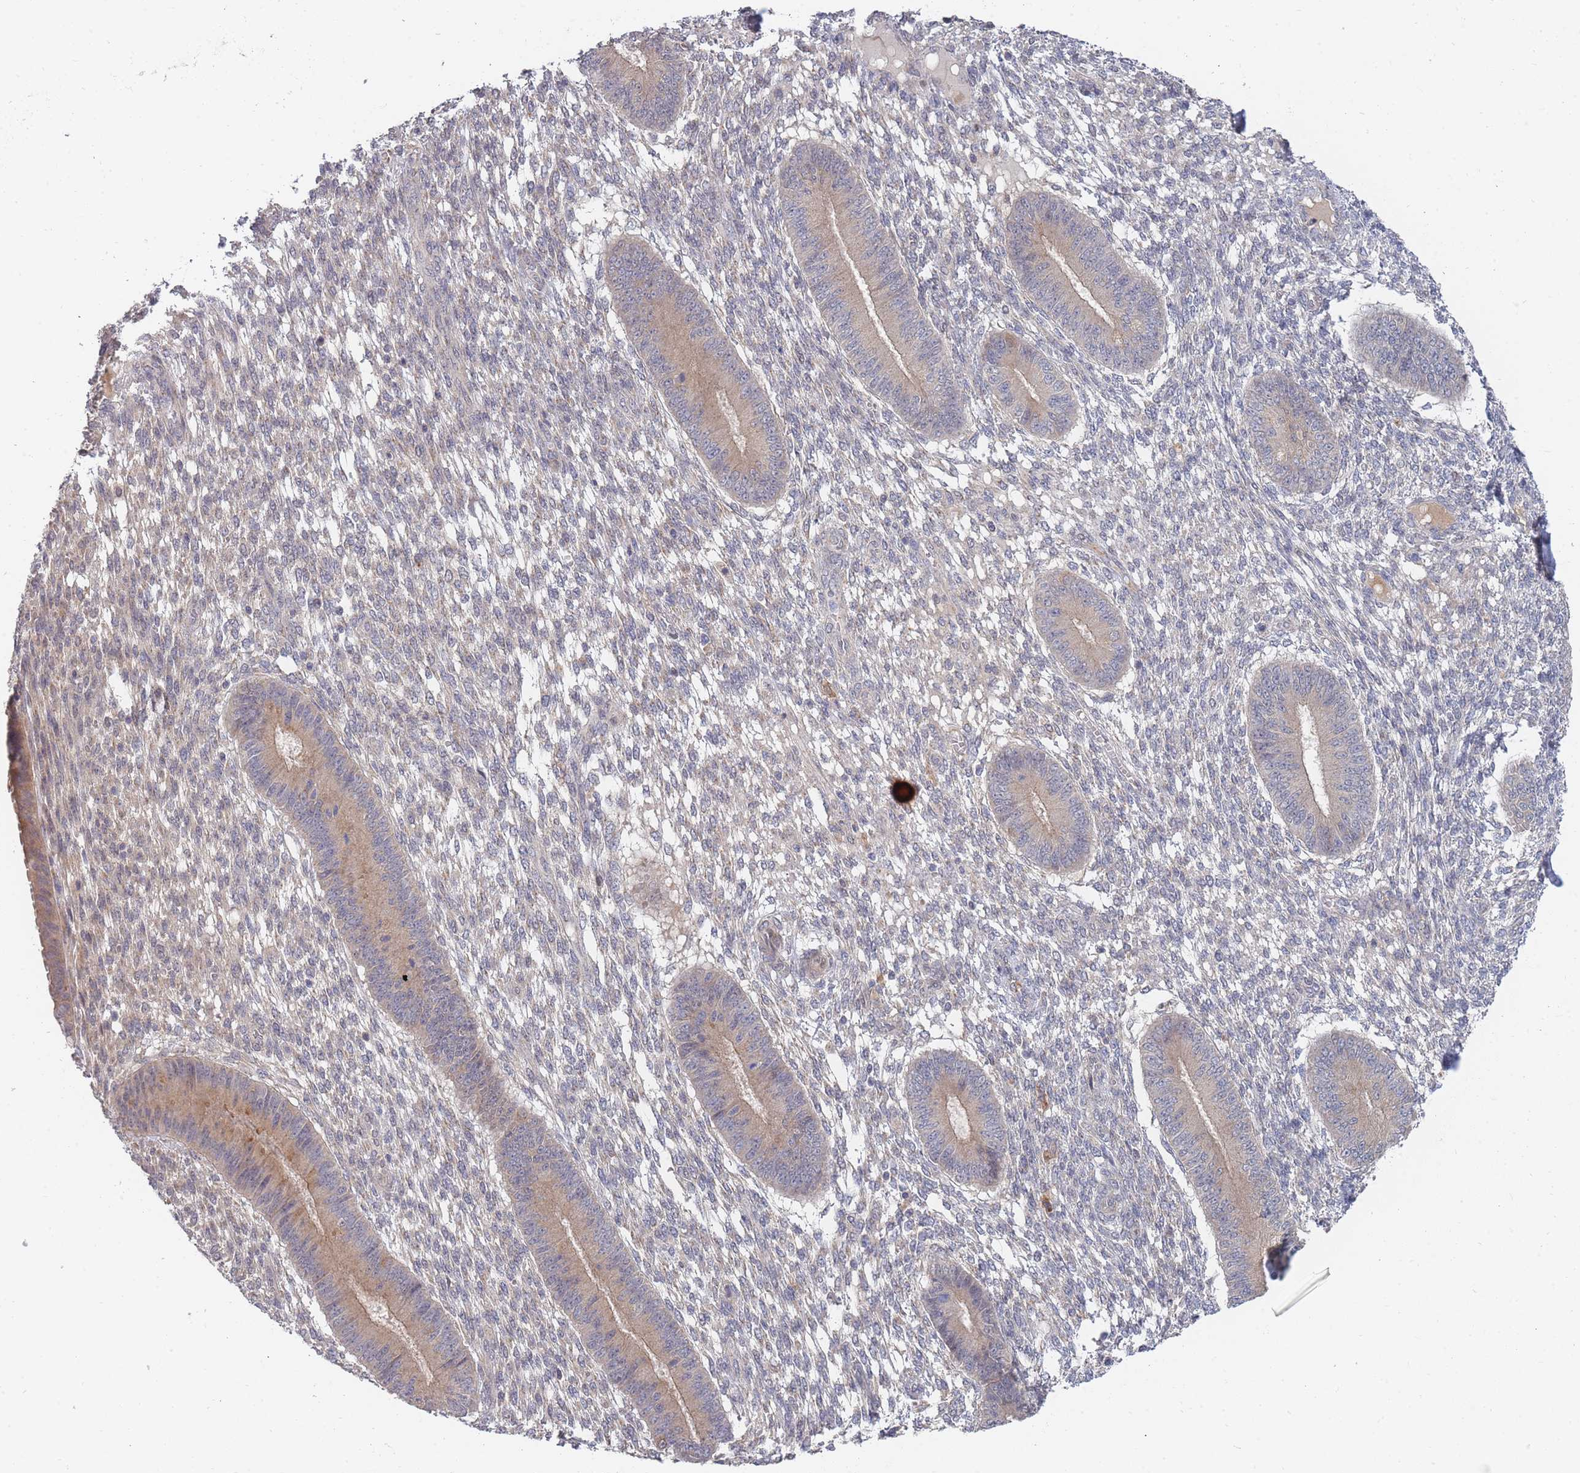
{"staining": {"intensity": "weak", "quantity": "<25%", "location": "cytoplasmic/membranous"}, "tissue": "endometrium", "cell_type": "Cells in endometrial stroma", "image_type": "normal", "snomed": [{"axis": "morphology", "description": "Normal tissue, NOS"}, {"axis": "topography", "description": "Endometrium"}], "caption": "Micrograph shows no significant protein positivity in cells in endometrial stroma of unremarkable endometrium. The staining is performed using DAB (3,3'-diaminobenzidine) brown chromogen with nuclei counter-stained in using hematoxylin.", "gene": "SLC35F5", "patient": {"sex": "female", "age": 49}}